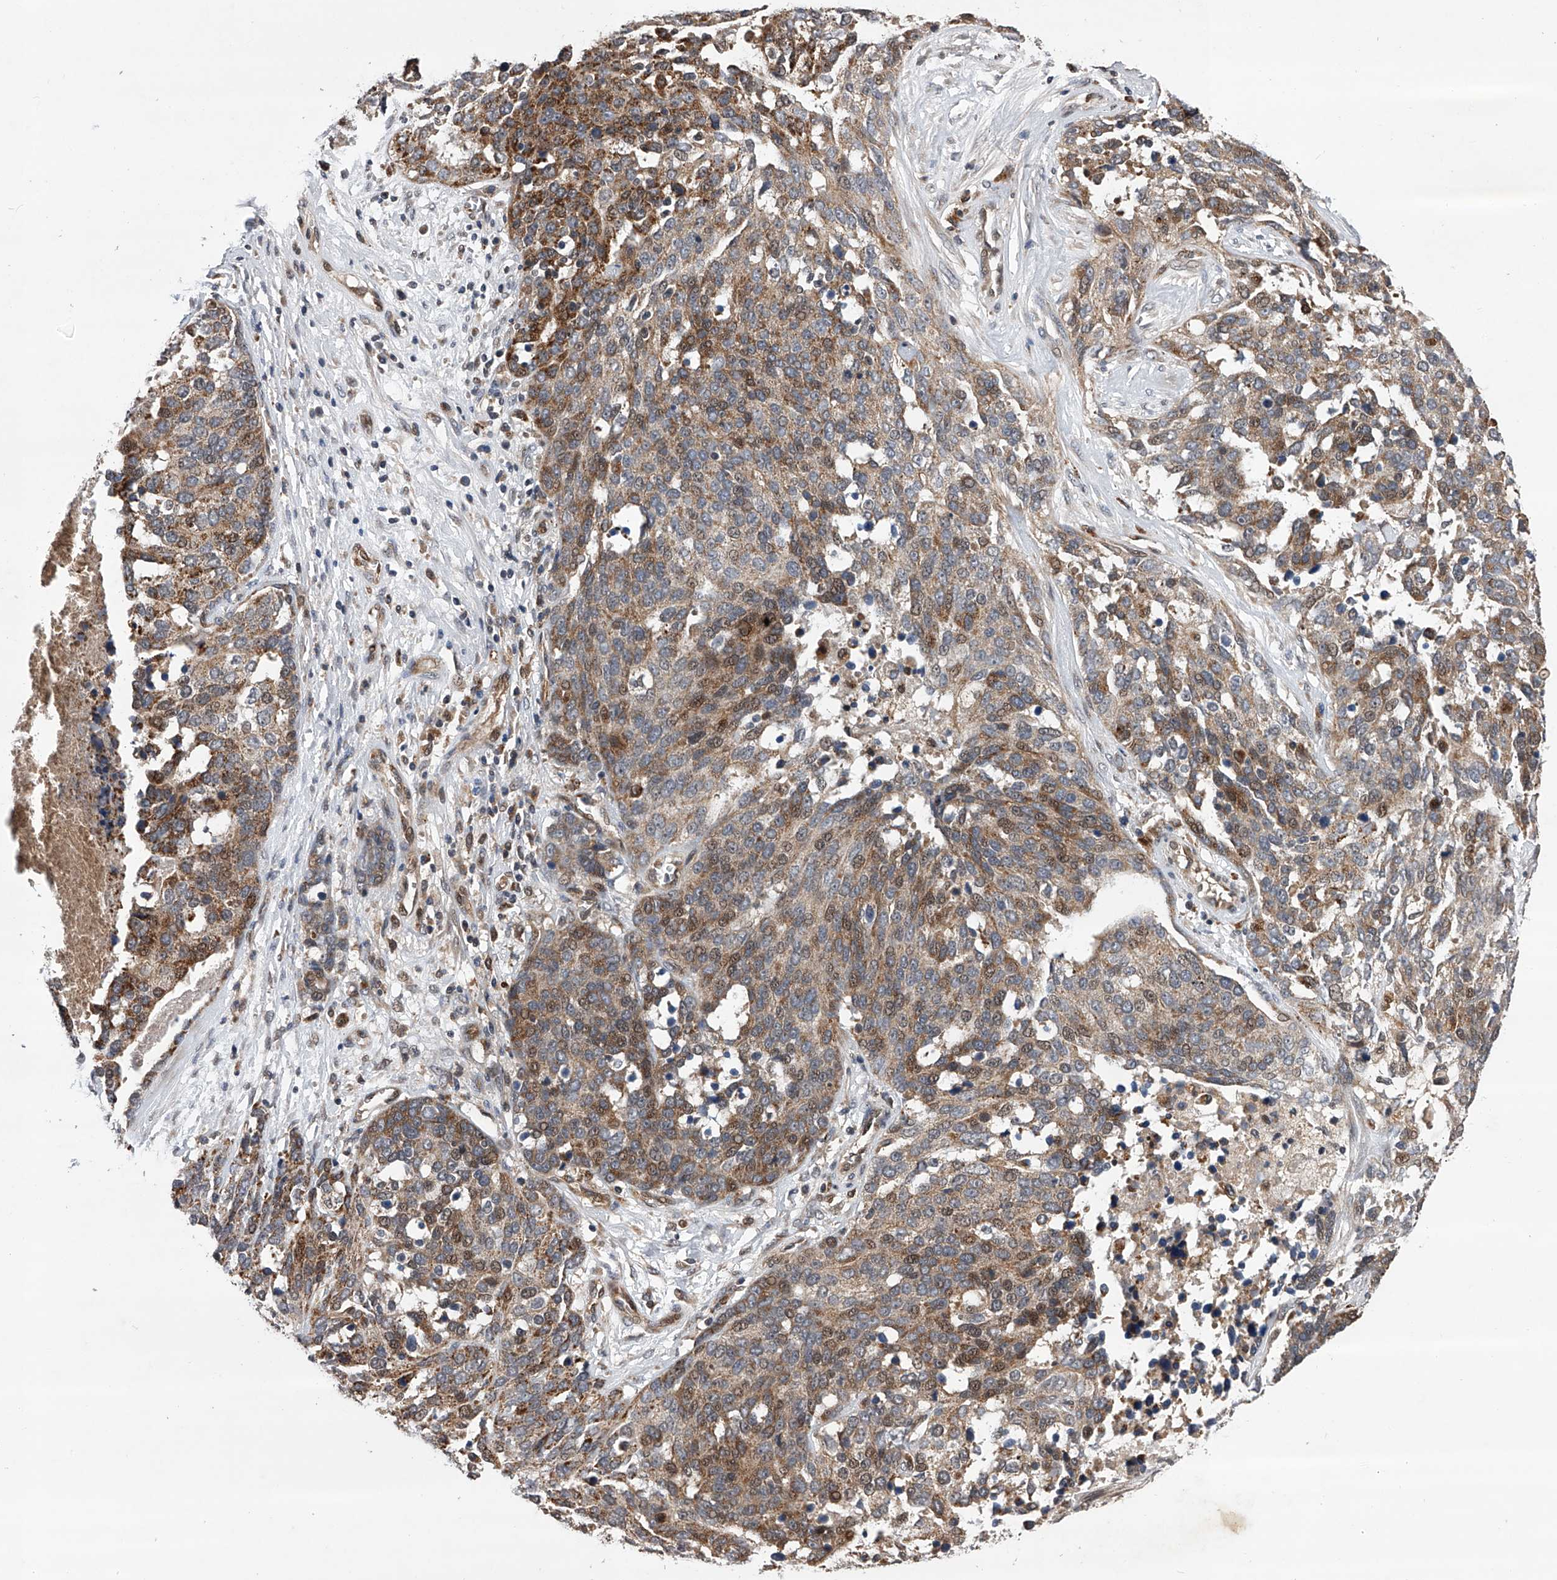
{"staining": {"intensity": "moderate", "quantity": ">75%", "location": "cytoplasmic/membranous,nuclear"}, "tissue": "ovarian cancer", "cell_type": "Tumor cells", "image_type": "cancer", "snomed": [{"axis": "morphology", "description": "Cystadenocarcinoma, serous, NOS"}, {"axis": "topography", "description": "Ovary"}], "caption": "Immunohistochemical staining of human ovarian serous cystadenocarcinoma demonstrates moderate cytoplasmic/membranous and nuclear protein expression in about >75% of tumor cells.", "gene": "MAP3K11", "patient": {"sex": "female", "age": 44}}